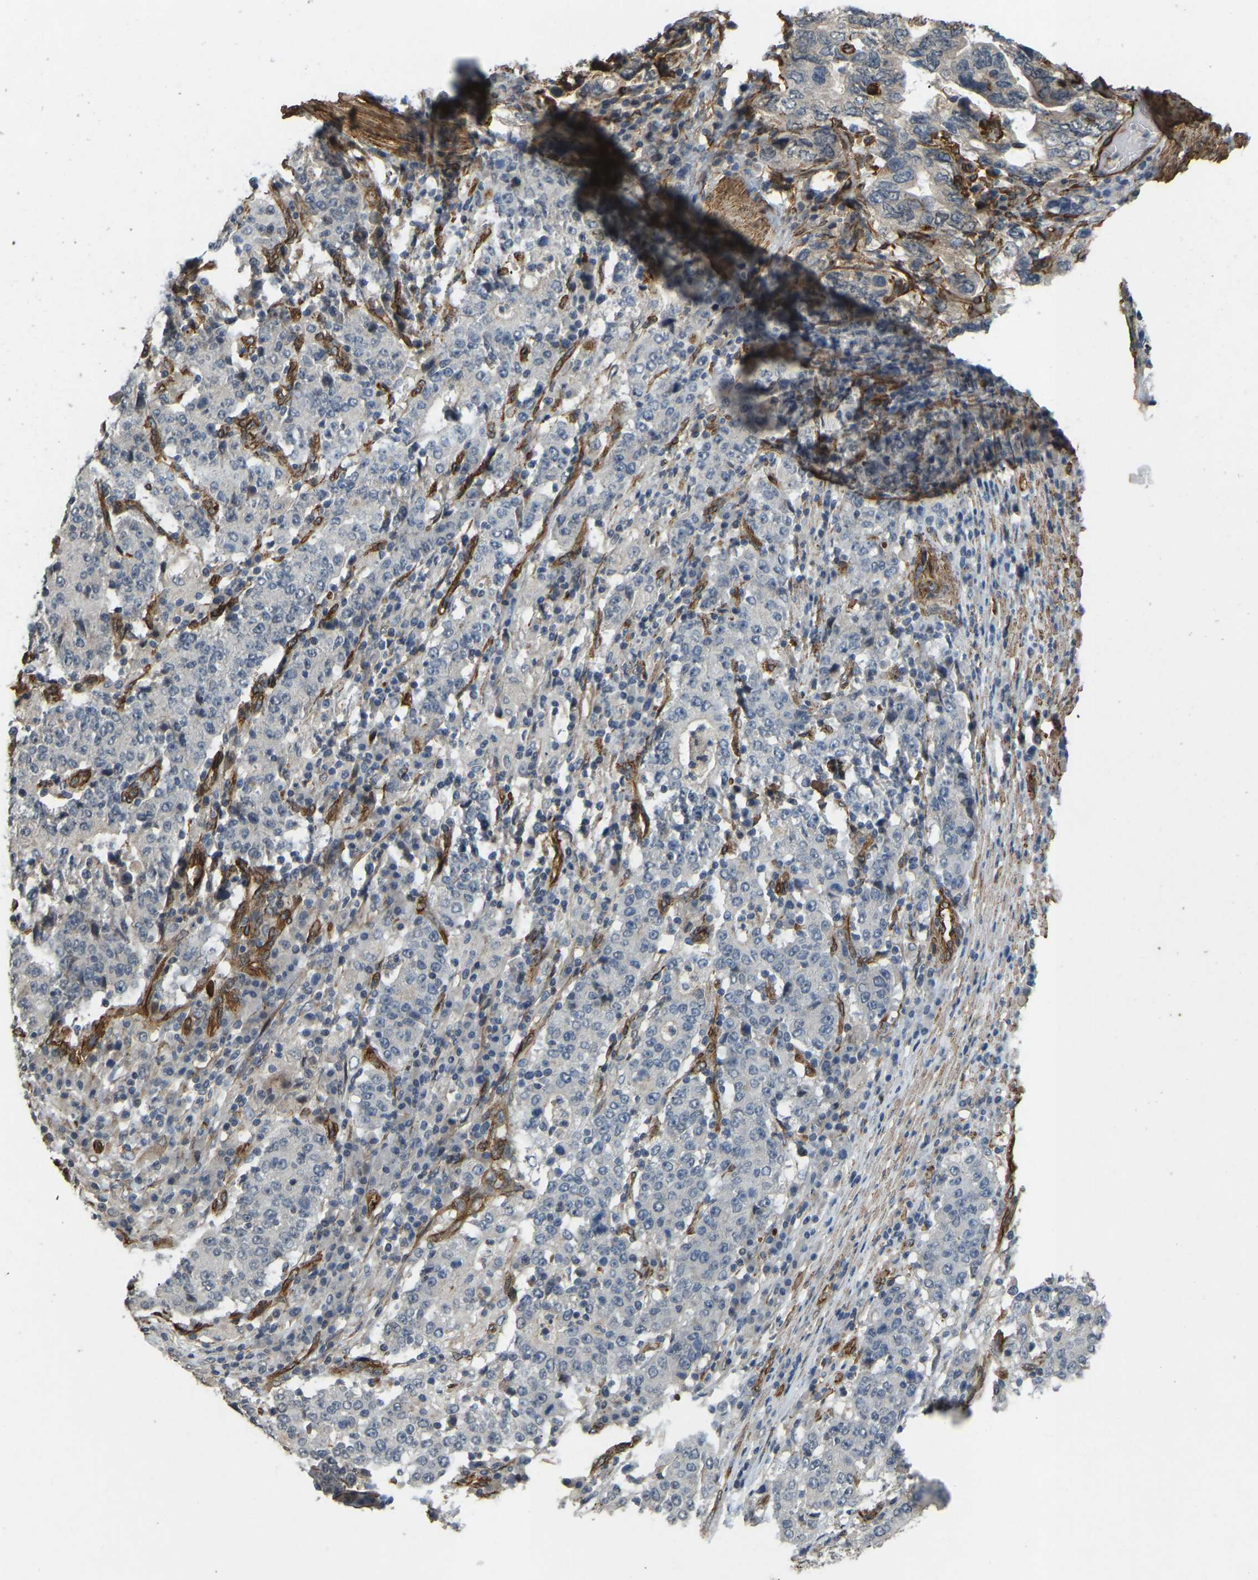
{"staining": {"intensity": "negative", "quantity": "none", "location": "none"}, "tissue": "stomach cancer", "cell_type": "Tumor cells", "image_type": "cancer", "snomed": [{"axis": "morphology", "description": "Adenocarcinoma, NOS"}, {"axis": "topography", "description": "Stomach"}], "caption": "High power microscopy photomicrograph of an immunohistochemistry (IHC) histopathology image of stomach cancer, revealing no significant staining in tumor cells.", "gene": "NMB", "patient": {"sex": "male", "age": 59}}